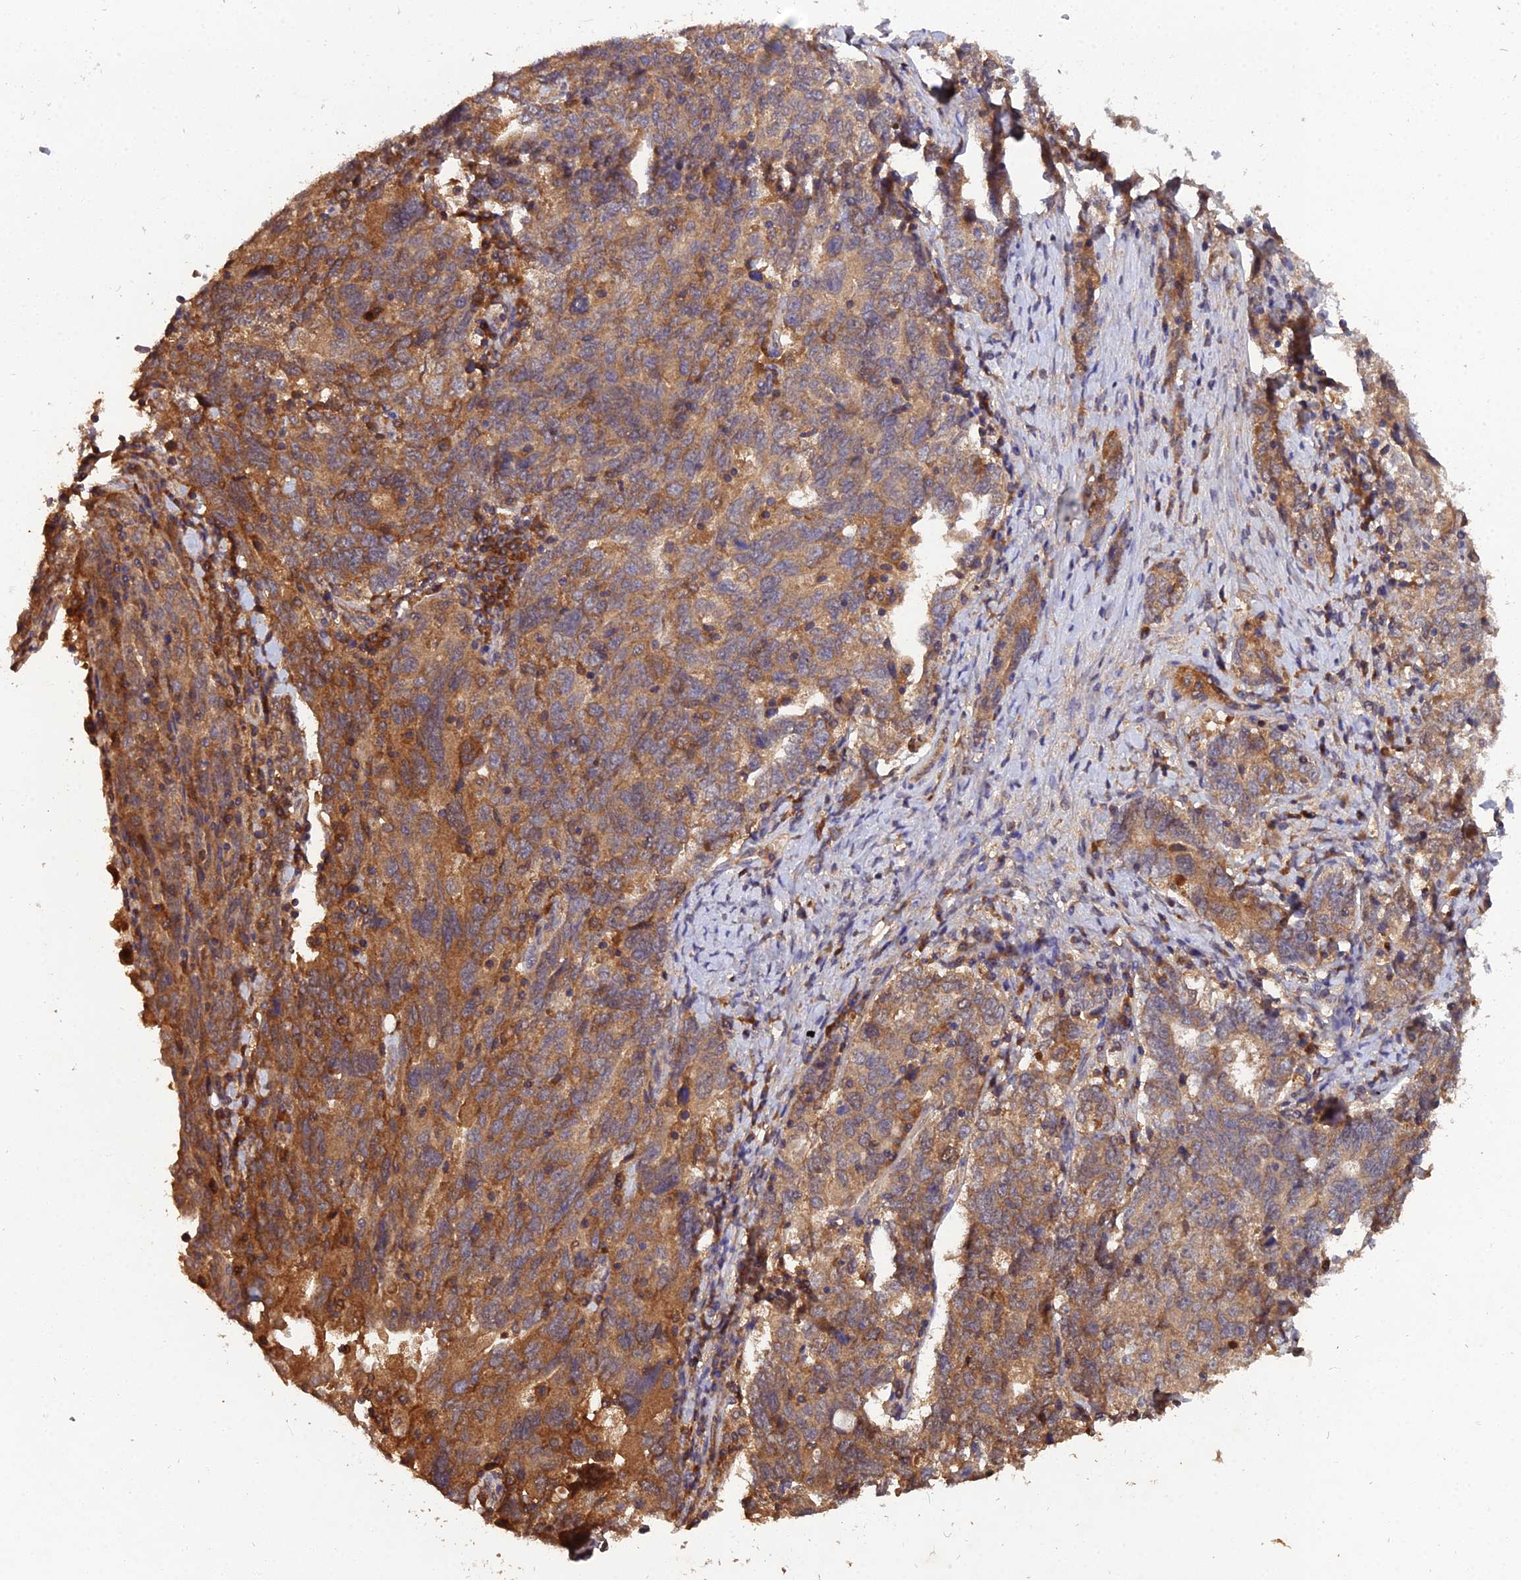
{"staining": {"intensity": "moderate", "quantity": "25%-75%", "location": "cytoplasmic/membranous"}, "tissue": "ovarian cancer", "cell_type": "Tumor cells", "image_type": "cancer", "snomed": [{"axis": "morphology", "description": "Carcinoma, endometroid"}, {"axis": "topography", "description": "Ovary"}], "caption": "The micrograph displays immunohistochemical staining of ovarian cancer. There is moderate cytoplasmic/membranous staining is appreciated in about 25%-75% of tumor cells. (DAB IHC, brown staining for protein, blue staining for nuclei).", "gene": "TMEM258", "patient": {"sex": "female", "age": 62}}